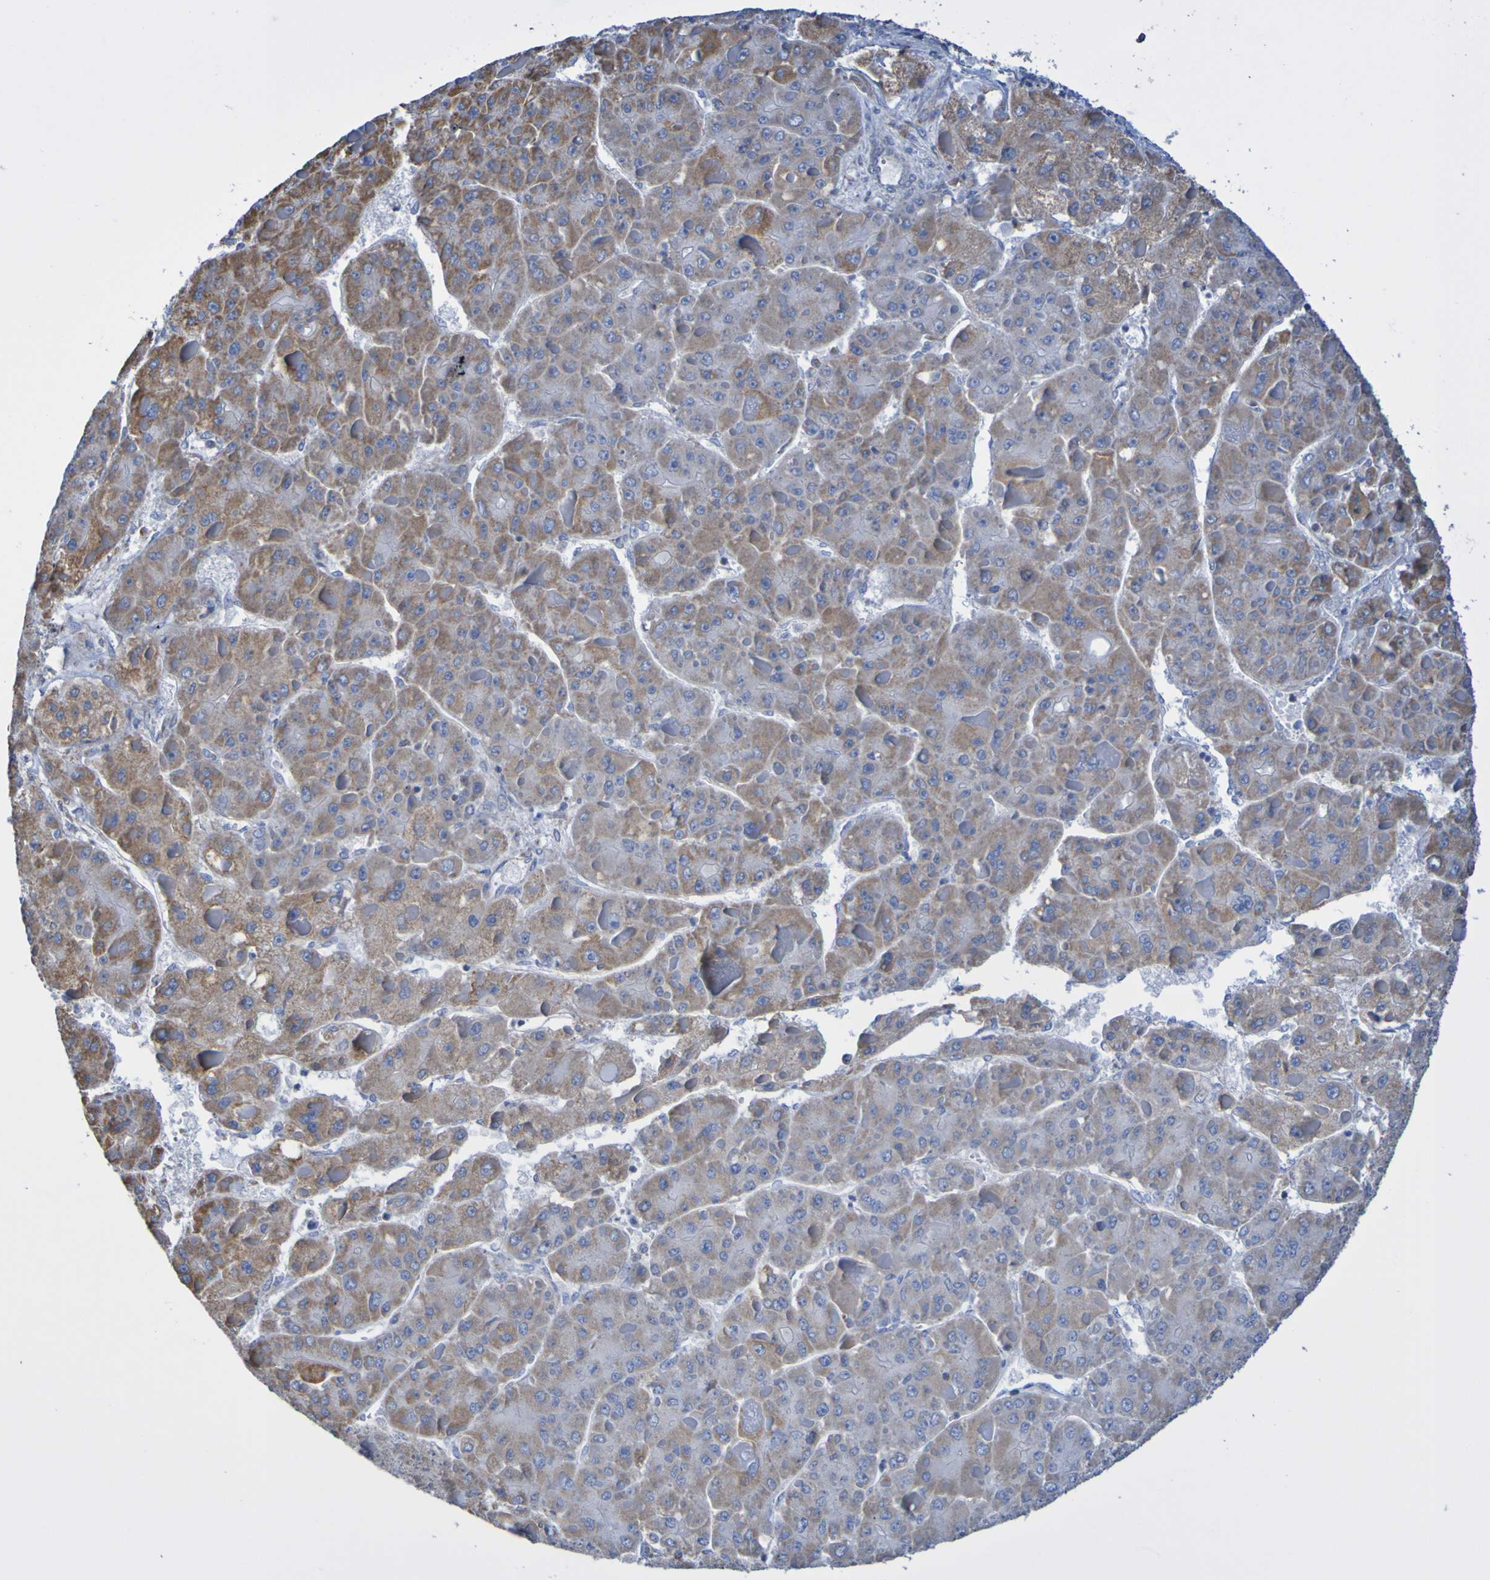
{"staining": {"intensity": "moderate", "quantity": "25%-75%", "location": "cytoplasmic/membranous"}, "tissue": "liver cancer", "cell_type": "Tumor cells", "image_type": "cancer", "snomed": [{"axis": "morphology", "description": "Carcinoma, Hepatocellular, NOS"}, {"axis": "topography", "description": "Liver"}], "caption": "Liver cancer was stained to show a protein in brown. There is medium levels of moderate cytoplasmic/membranous positivity in about 25%-75% of tumor cells. (DAB (3,3'-diaminobenzidine) = brown stain, brightfield microscopy at high magnification).", "gene": "CNTN2", "patient": {"sex": "female", "age": 73}}